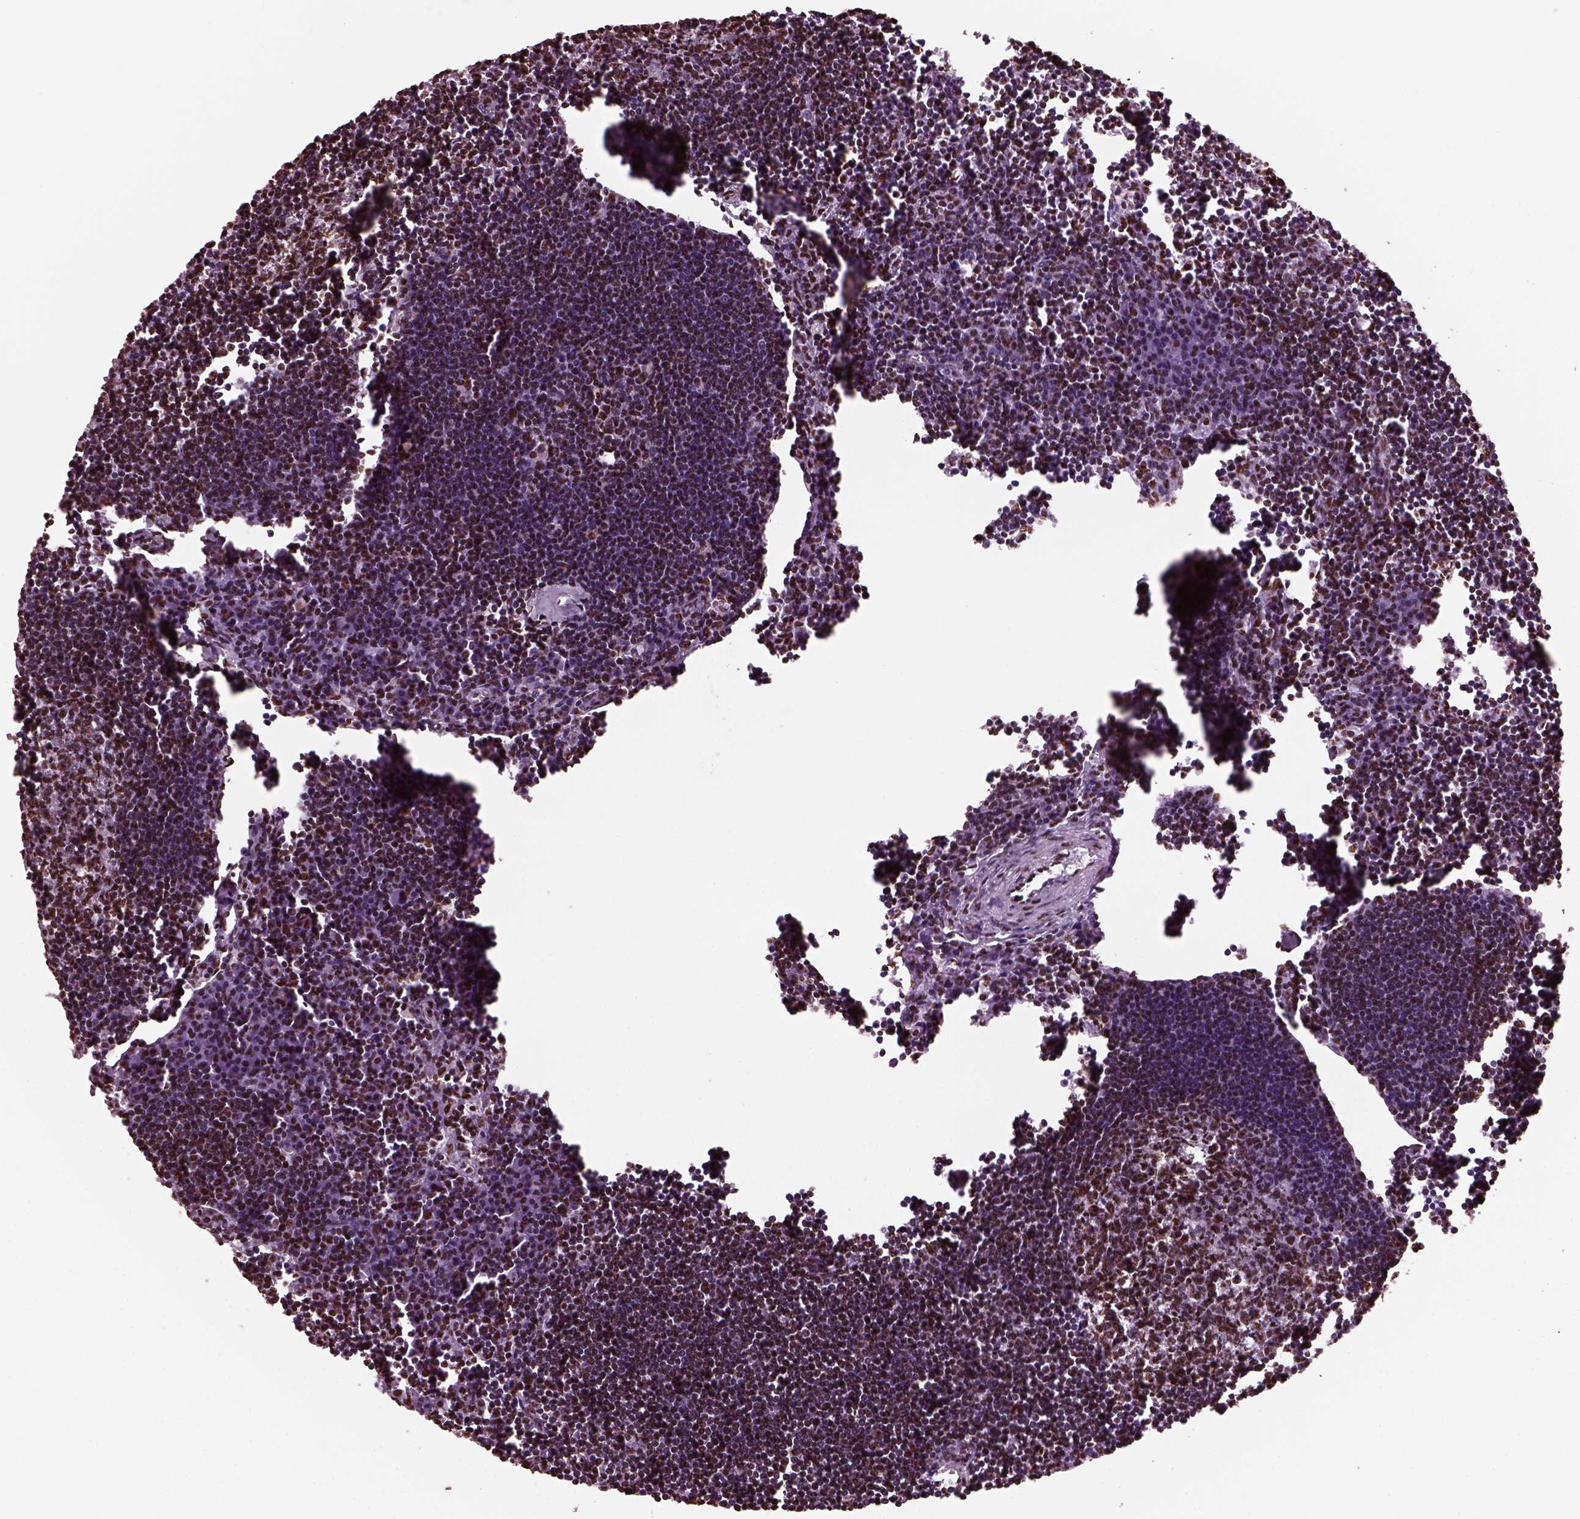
{"staining": {"intensity": "strong", "quantity": ">75%", "location": "nuclear"}, "tissue": "lymph node", "cell_type": "Germinal center cells", "image_type": "normal", "snomed": [{"axis": "morphology", "description": "Normal tissue, NOS"}, {"axis": "topography", "description": "Lymph node"}], "caption": "Benign lymph node shows strong nuclear expression in approximately >75% of germinal center cells.", "gene": "CBFA2T3", "patient": {"sex": "male", "age": 55}}